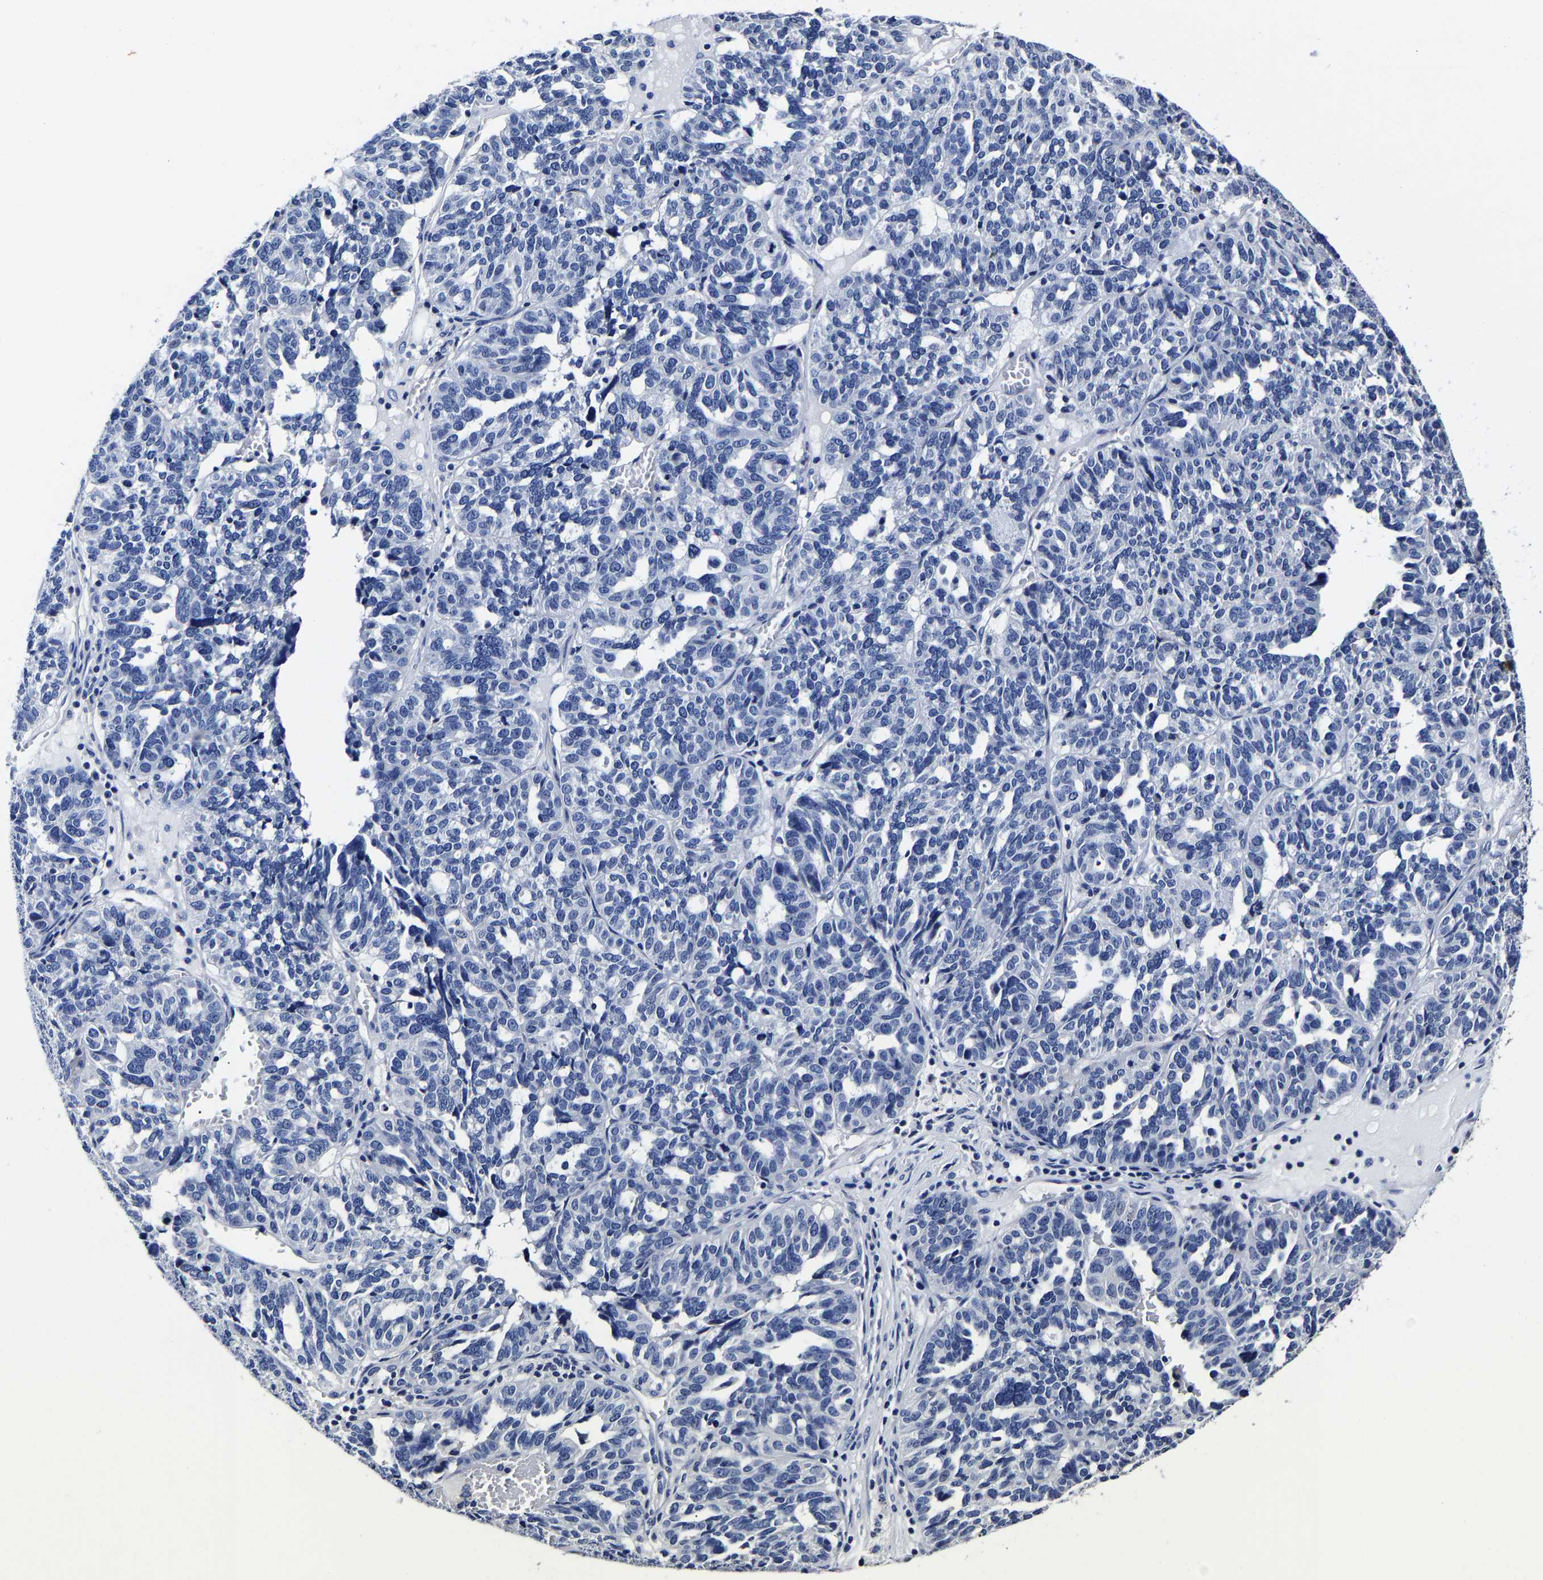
{"staining": {"intensity": "negative", "quantity": "none", "location": "none"}, "tissue": "ovarian cancer", "cell_type": "Tumor cells", "image_type": "cancer", "snomed": [{"axis": "morphology", "description": "Cystadenocarcinoma, serous, NOS"}, {"axis": "topography", "description": "Ovary"}], "caption": "A histopathology image of human ovarian serous cystadenocarcinoma is negative for staining in tumor cells.", "gene": "AKAP4", "patient": {"sex": "female", "age": 59}}